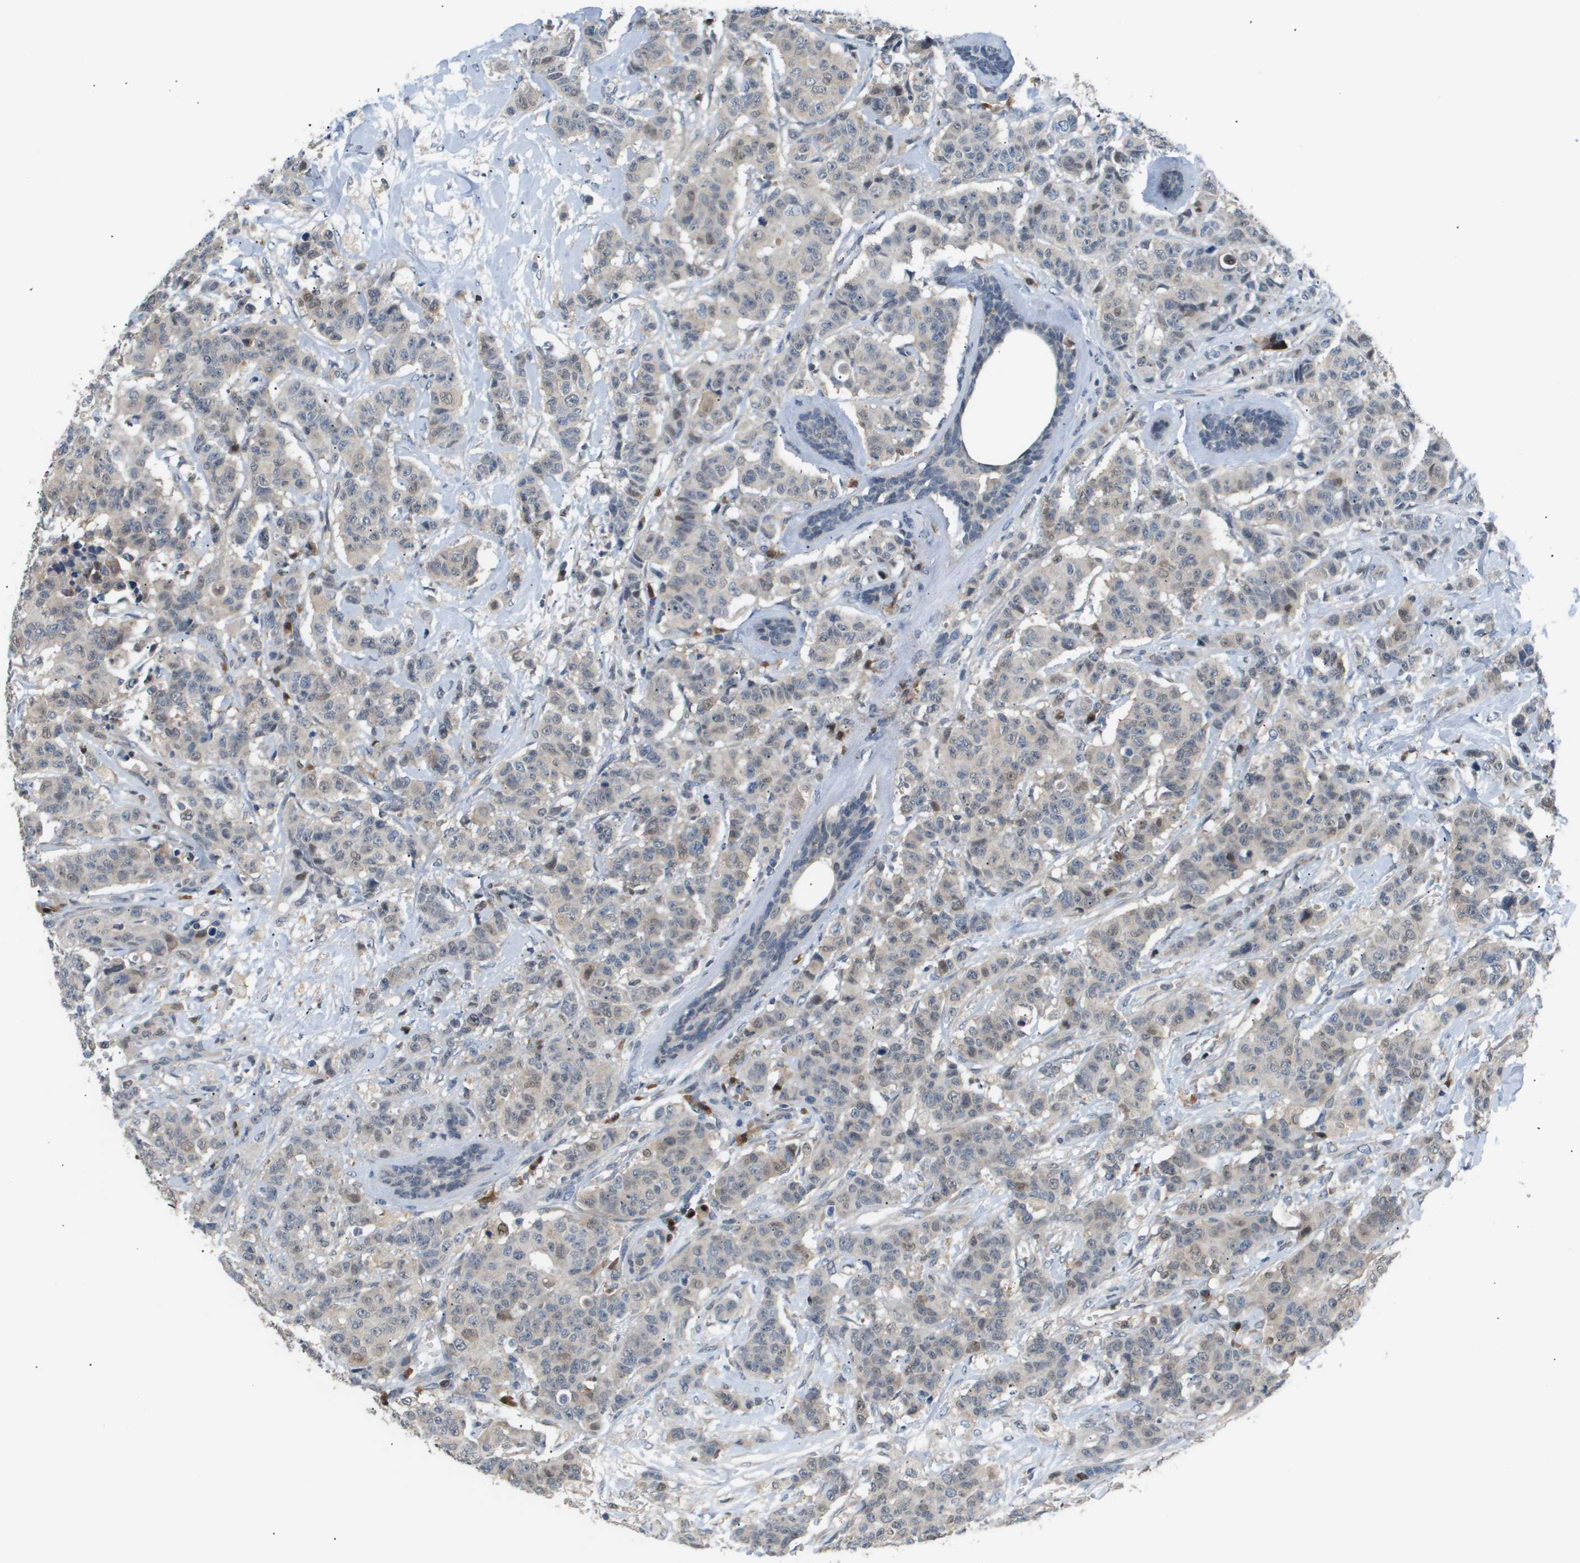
{"staining": {"intensity": "weak", "quantity": "25%-75%", "location": "cytoplasmic/membranous,nuclear"}, "tissue": "breast cancer", "cell_type": "Tumor cells", "image_type": "cancer", "snomed": [{"axis": "morphology", "description": "Normal tissue, NOS"}, {"axis": "morphology", "description": "Duct carcinoma"}, {"axis": "topography", "description": "Breast"}], "caption": "Tumor cells show low levels of weak cytoplasmic/membranous and nuclear staining in about 25%-75% of cells in breast cancer (invasive ductal carcinoma).", "gene": "AKR1A1", "patient": {"sex": "female", "age": 40}}